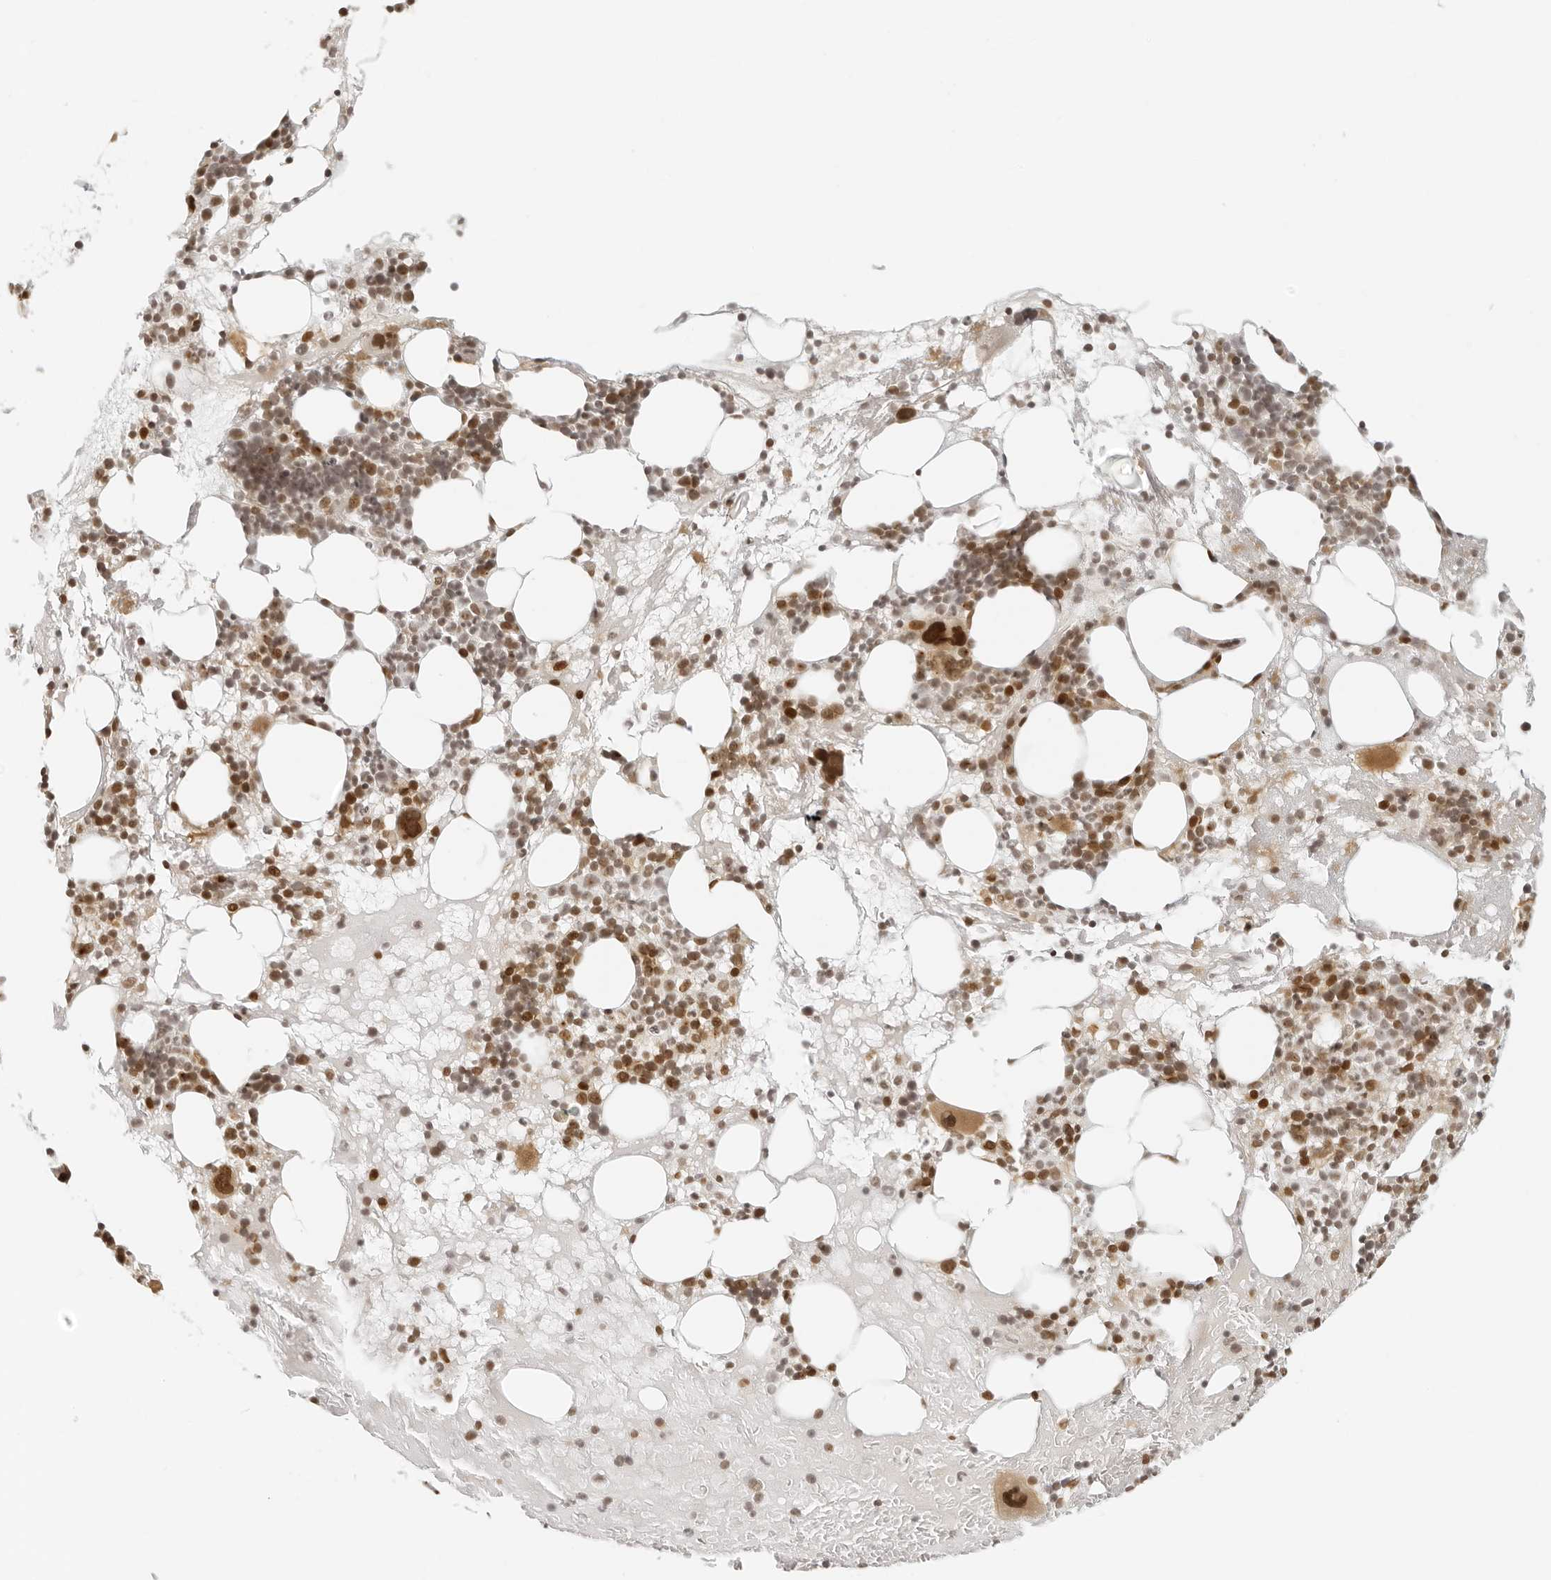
{"staining": {"intensity": "strong", "quantity": "25%-75%", "location": "nuclear"}, "tissue": "bone marrow", "cell_type": "Hematopoietic cells", "image_type": "normal", "snomed": [{"axis": "morphology", "description": "Normal tissue, NOS"}, {"axis": "morphology", "description": "Inflammation, NOS"}, {"axis": "topography", "description": "Bone marrow"}], "caption": "High-power microscopy captured an immunohistochemistry (IHC) photomicrograph of unremarkable bone marrow, revealing strong nuclear positivity in about 25%-75% of hematopoietic cells. The staining was performed using DAB to visualize the protein expression in brown, while the nuclei were stained in blue with hematoxylin (Magnification: 20x).", "gene": "ZNF407", "patient": {"sex": "female", "age": 77}}